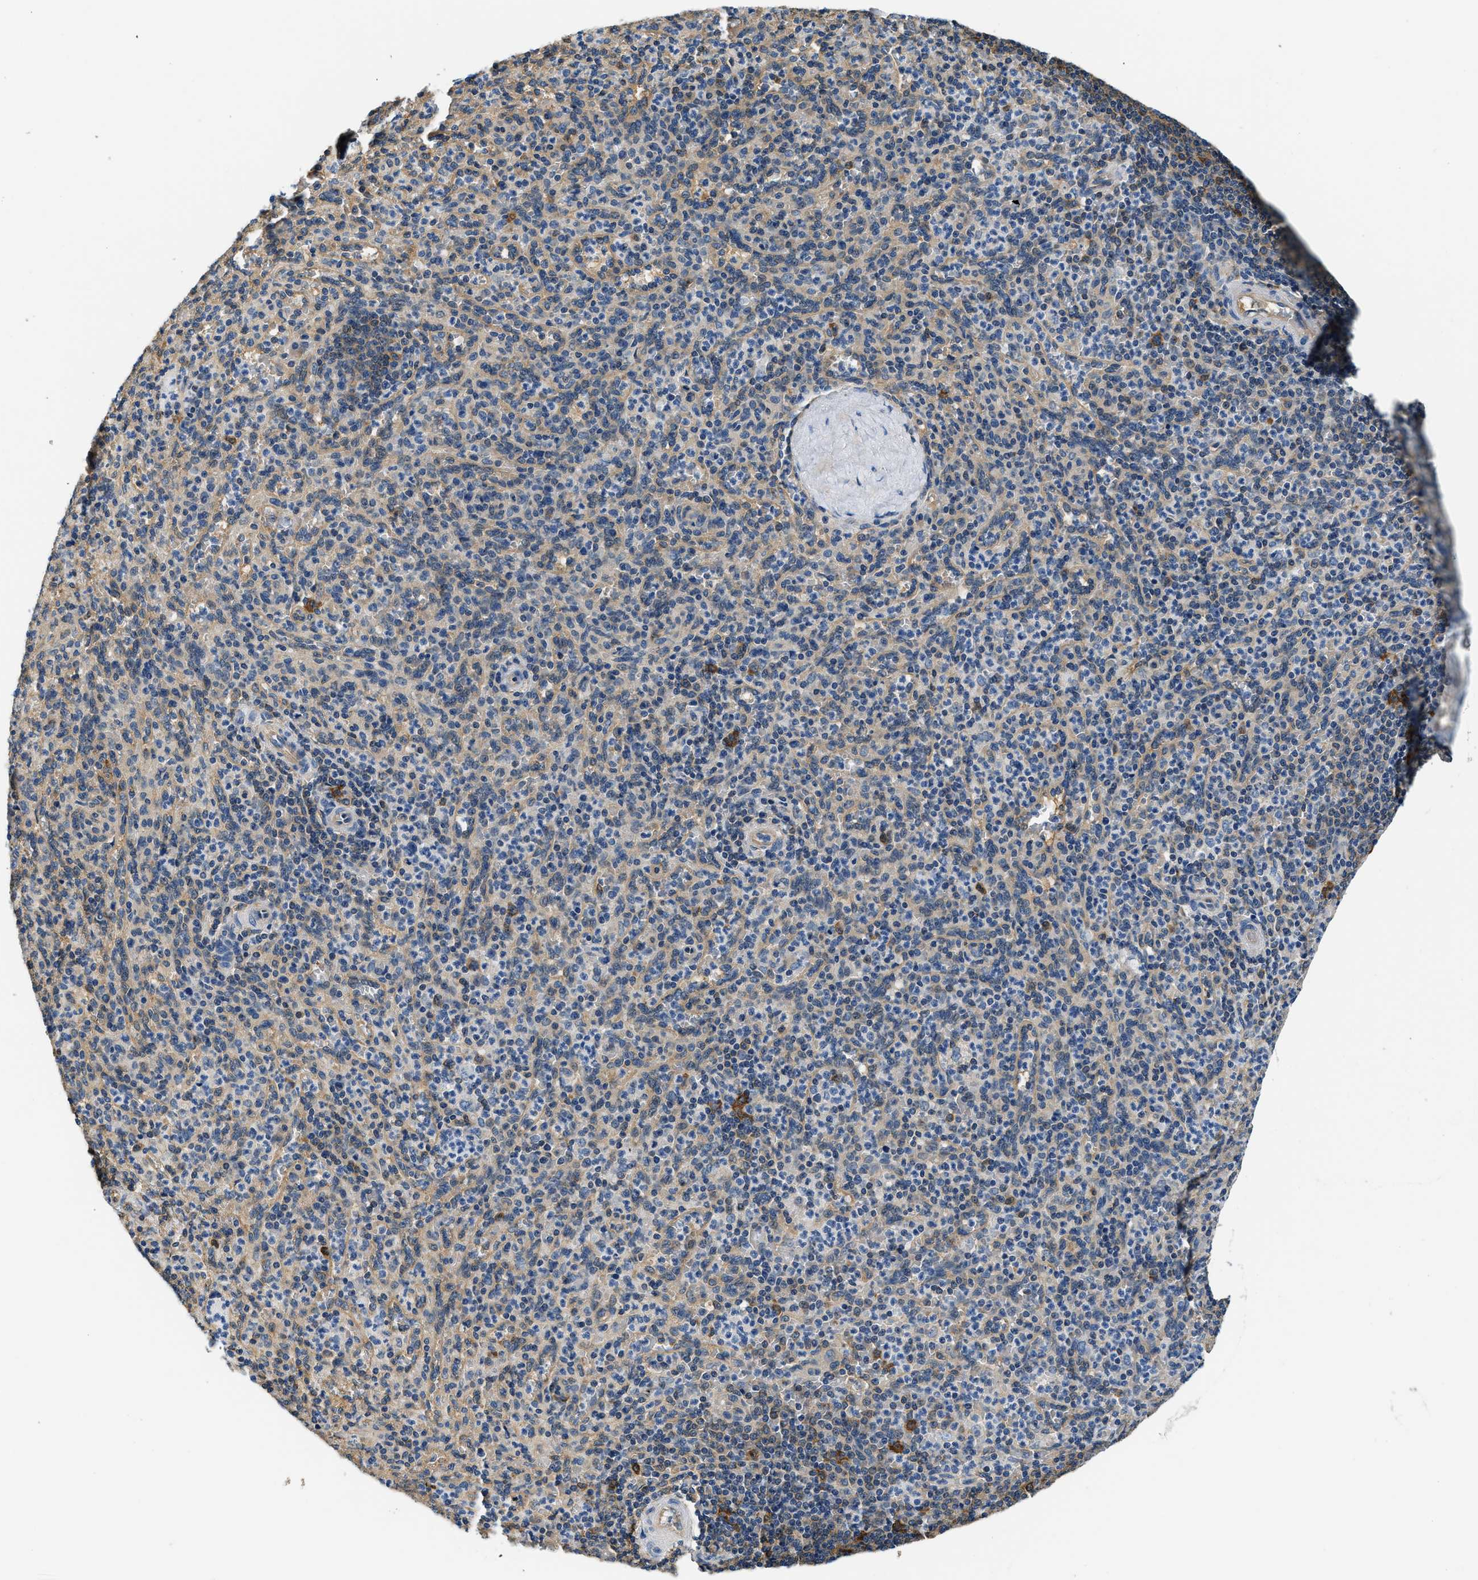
{"staining": {"intensity": "weak", "quantity": "<25%", "location": "cytoplasmic/membranous"}, "tissue": "spleen", "cell_type": "Cells in red pulp", "image_type": "normal", "snomed": [{"axis": "morphology", "description": "Normal tissue, NOS"}, {"axis": "topography", "description": "Spleen"}], "caption": "Unremarkable spleen was stained to show a protein in brown. There is no significant expression in cells in red pulp.", "gene": "PPP2R1B", "patient": {"sex": "male", "age": 36}}